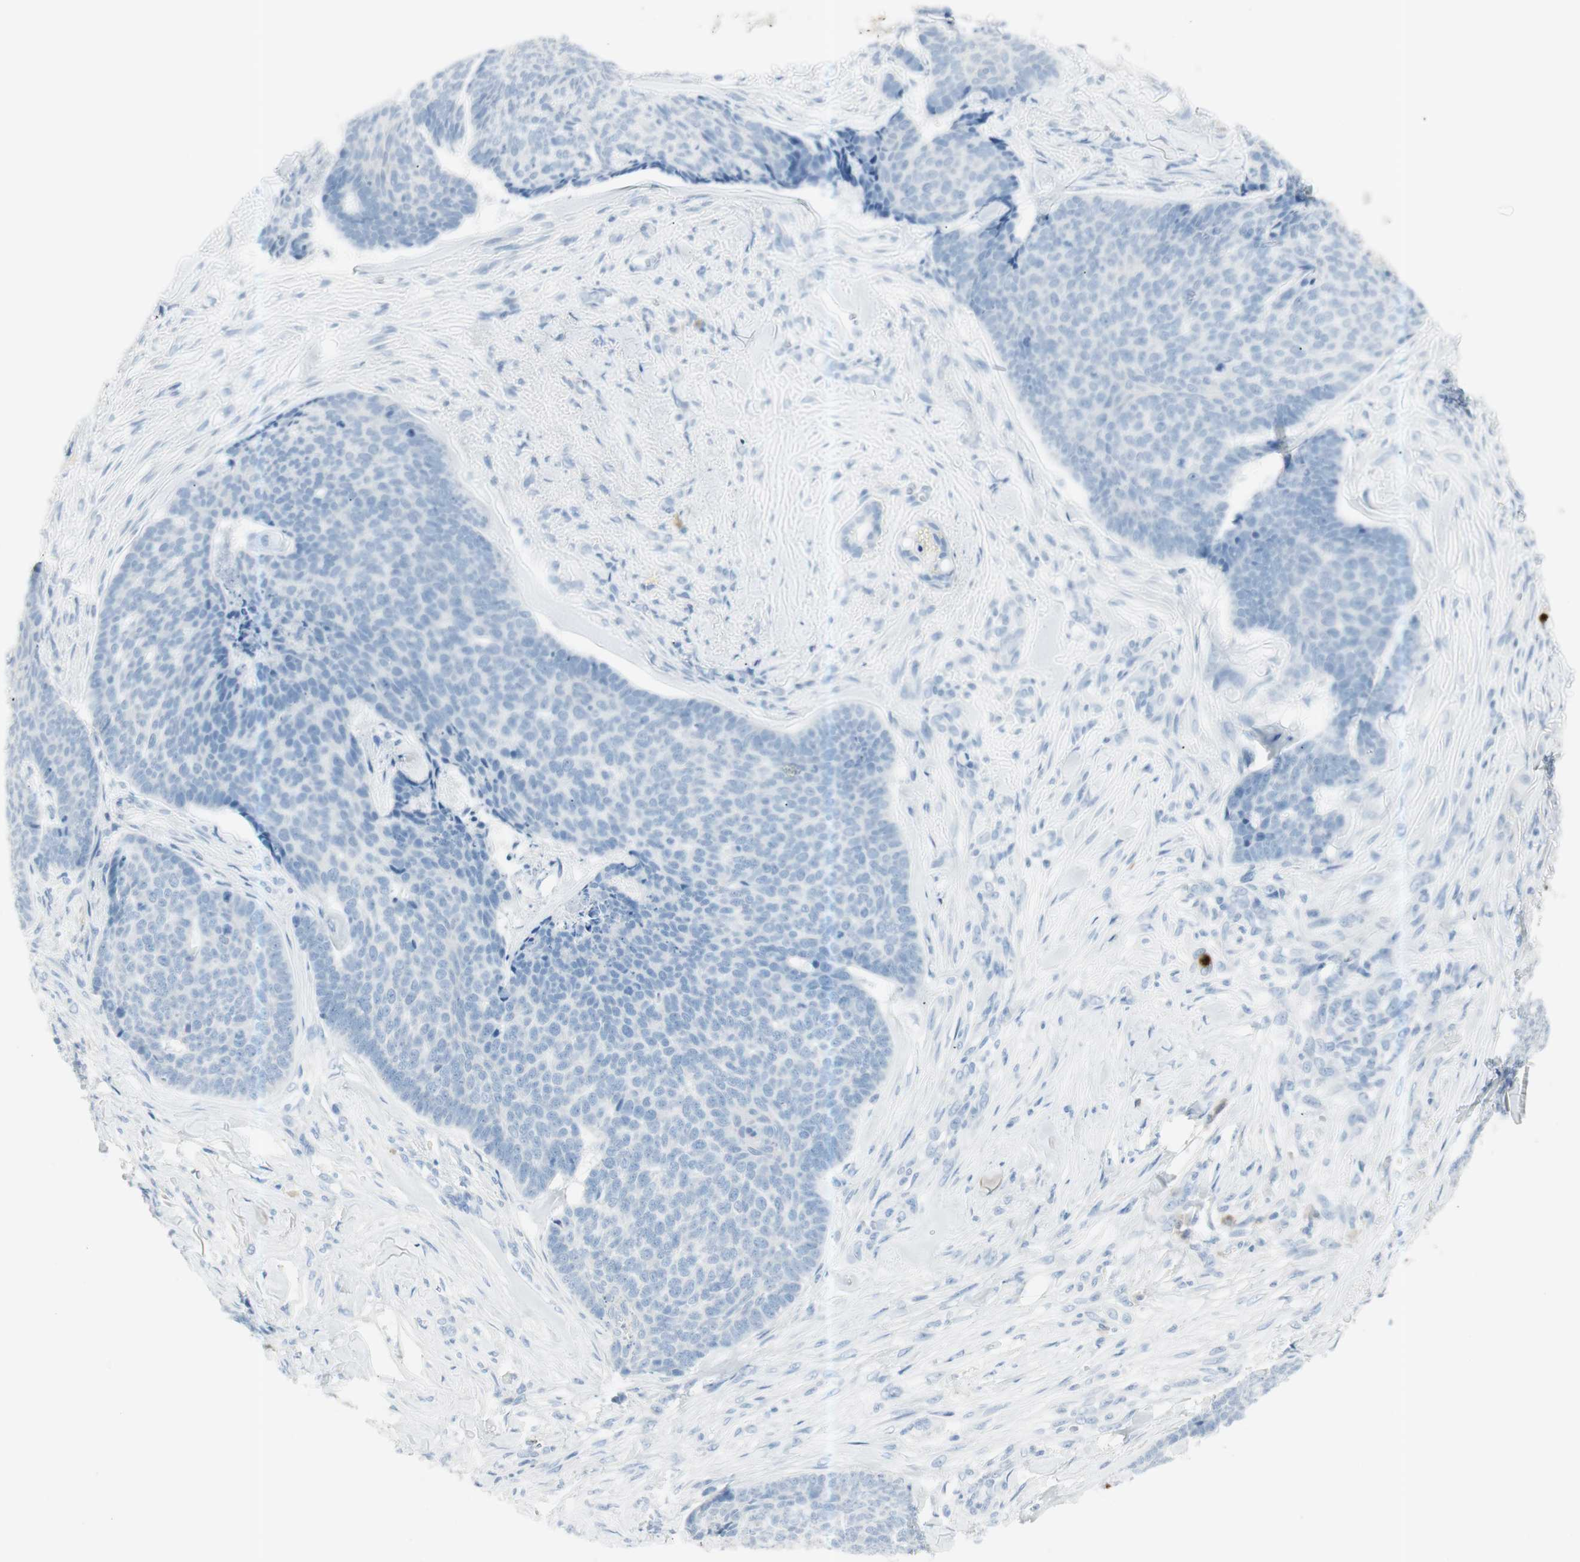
{"staining": {"intensity": "negative", "quantity": "none", "location": "none"}, "tissue": "skin cancer", "cell_type": "Tumor cells", "image_type": "cancer", "snomed": [{"axis": "morphology", "description": "Basal cell carcinoma"}, {"axis": "topography", "description": "Skin"}], "caption": "An immunohistochemistry image of skin cancer (basal cell carcinoma) is shown. There is no staining in tumor cells of skin cancer (basal cell carcinoma). Brightfield microscopy of immunohistochemistry stained with DAB (3,3'-diaminobenzidine) (brown) and hematoxylin (blue), captured at high magnification.", "gene": "PRTN3", "patient": {"sex": "male", "age": 84}}